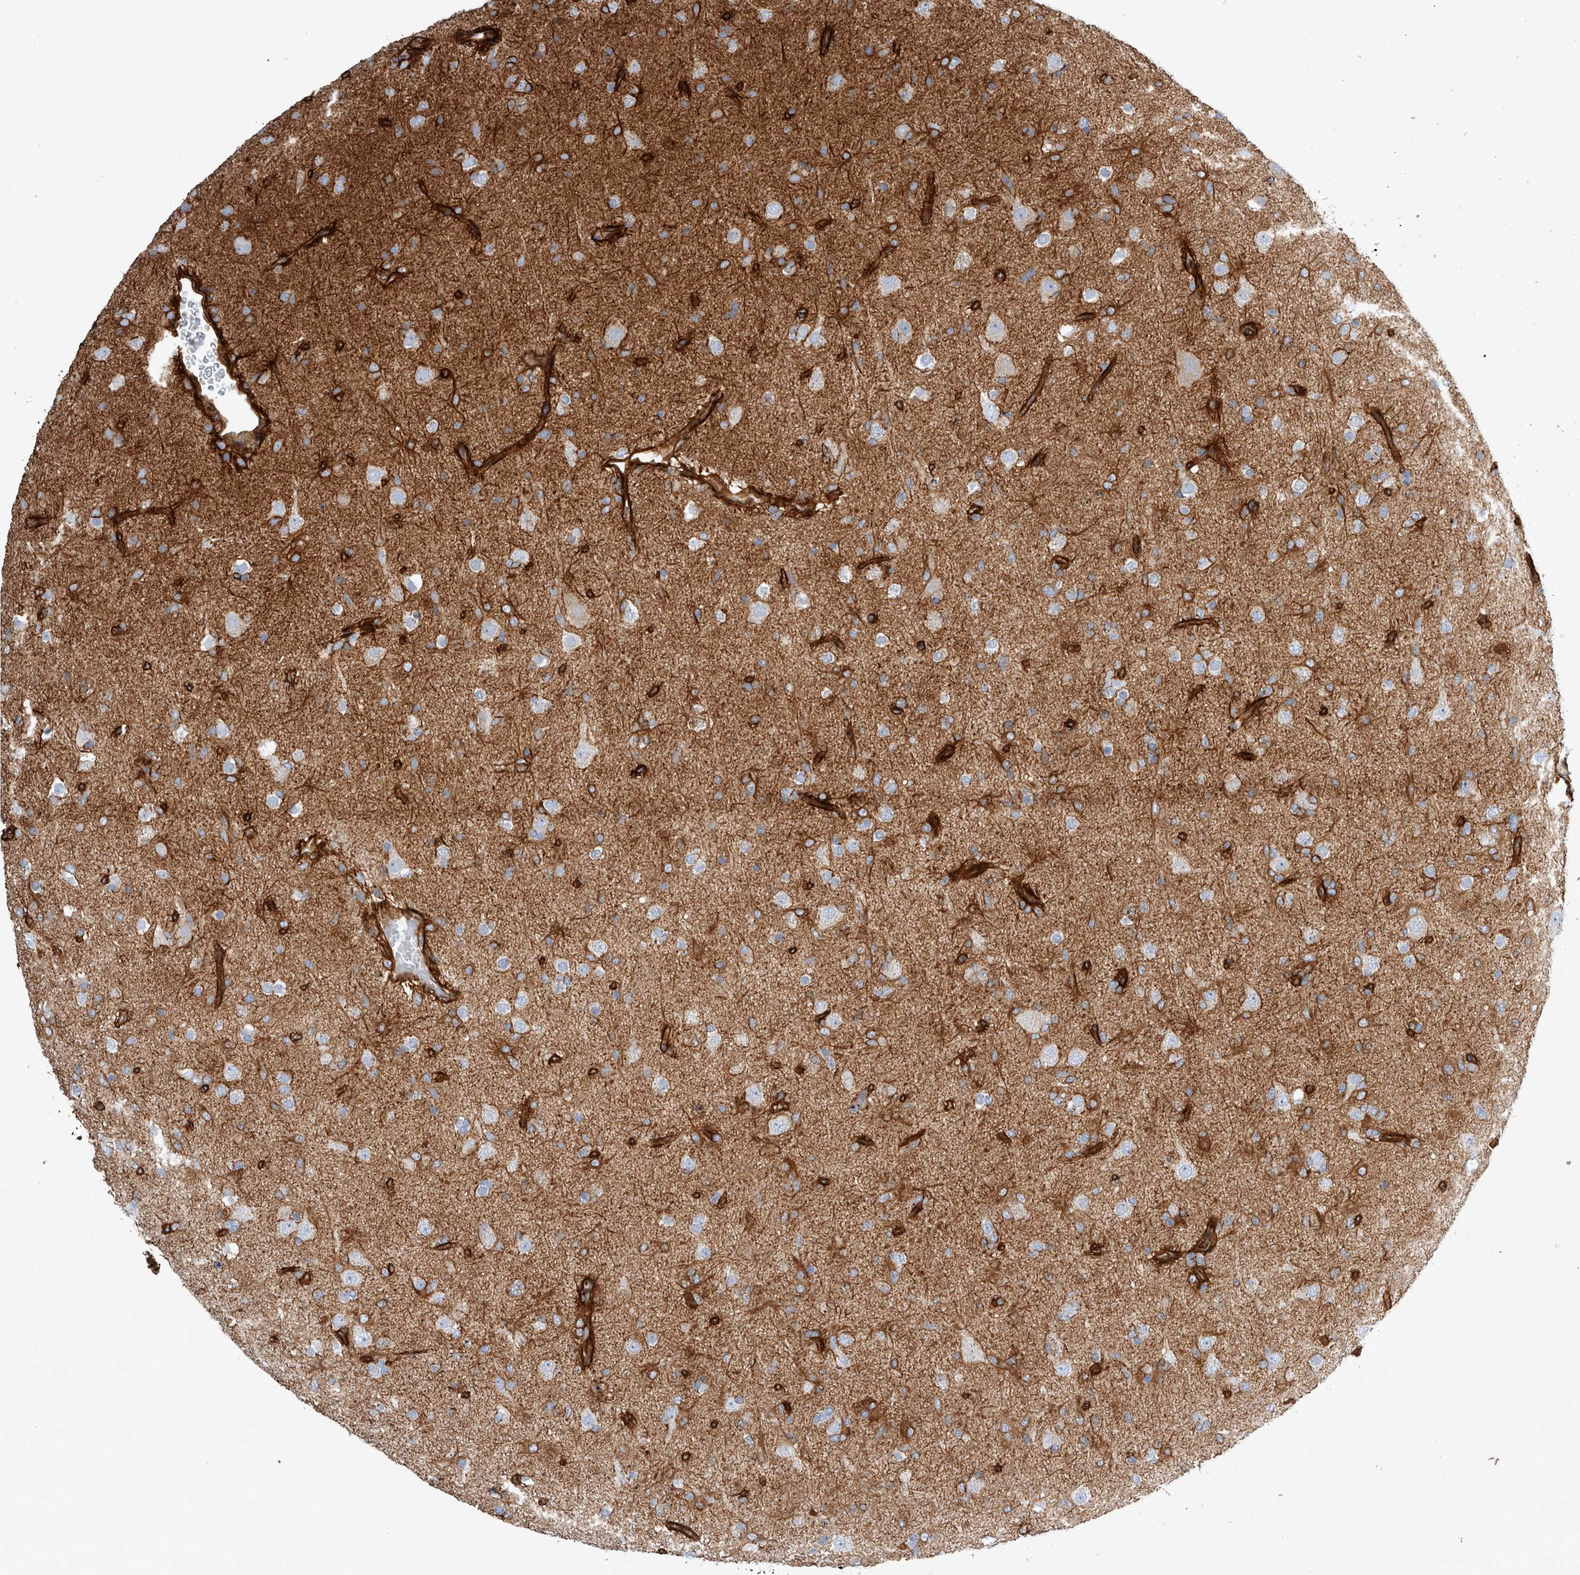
{"staining": {"intensity": "weak", "quantity": "<25%", "location": "cytoplasmic/membranous"}, "tissue": "glioma", "cell_type": "Tumor cells", "image_type": "cancer", "snomed": [{"axis": "morphology", "description": "Glioma, malignant, Low grade"}, {"axis": "topography", "description": "Brain"}], "caption": "Histopathology image shows no significant protein staining in tumor cells of malignant glioma (low-grade). (DAB (3,3'-diaminobenzidine) immunohistochemistry (IHC), high magnification).", "gene": "PLEC", "patient": {"sex": "male", "age": 65}}